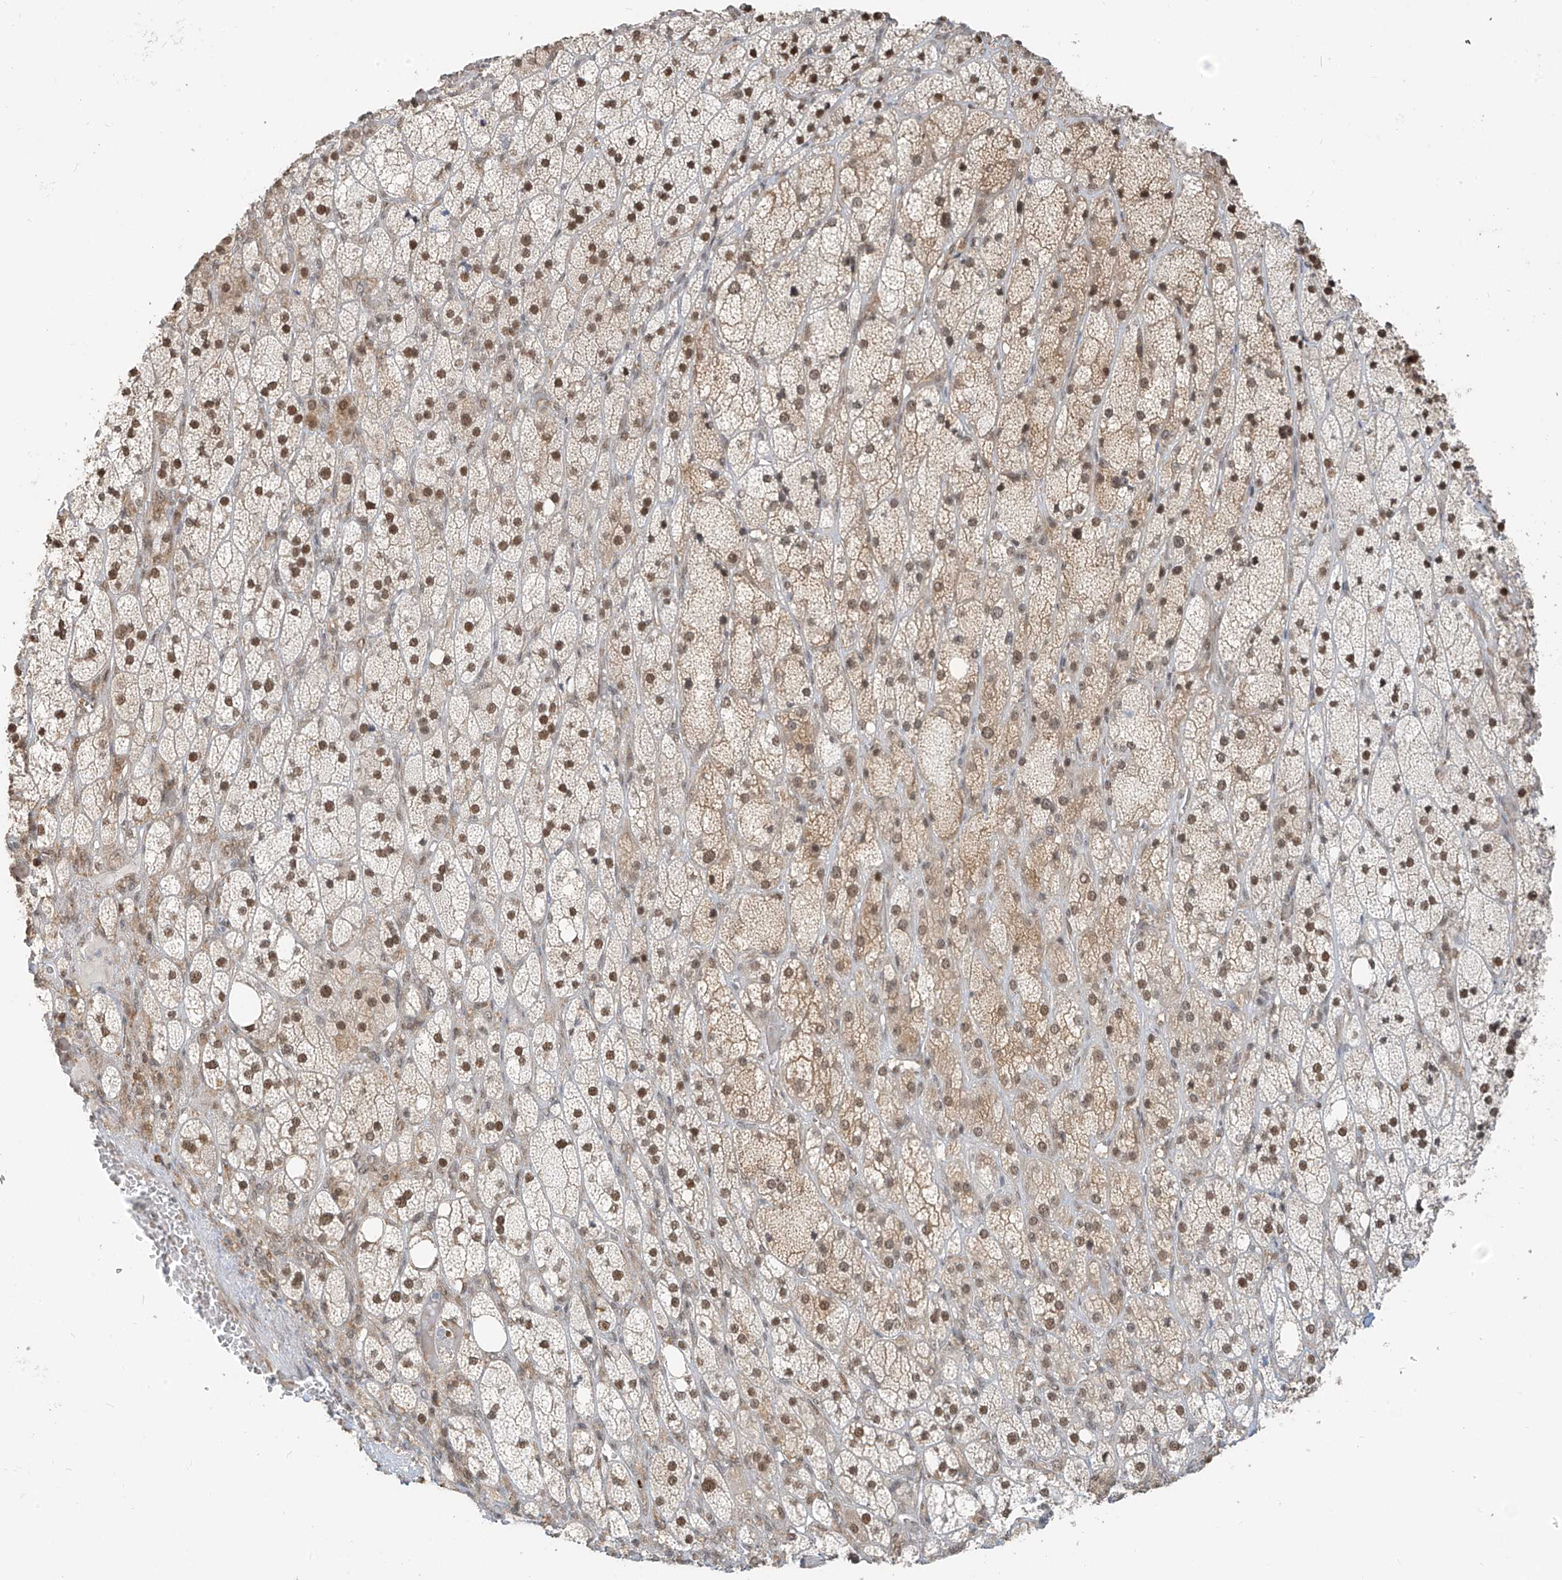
{"staining": {"intensity": "moderate", "quantity": ">75%", "location": "nuclear"}, "tissue": "adrenal gland", "cell_type": "Glandular cells", "image_type": "normal", "snomed": [{"axis": "morphology", "description": "Normal tissue, NOS"}, {"axis": "topography", "description": "Adrenal gland"}], "caption": "Immunohistochemical staining of benign adrenal gland exhibits >75% levels of moderate nuclear protein expression in about >75% of glandular cells. (DAB IHC, brown staining for protein, blue staining for nuclei).", "gene": "ZMYM2", "patient": {"sex": "male", "age": 61}}